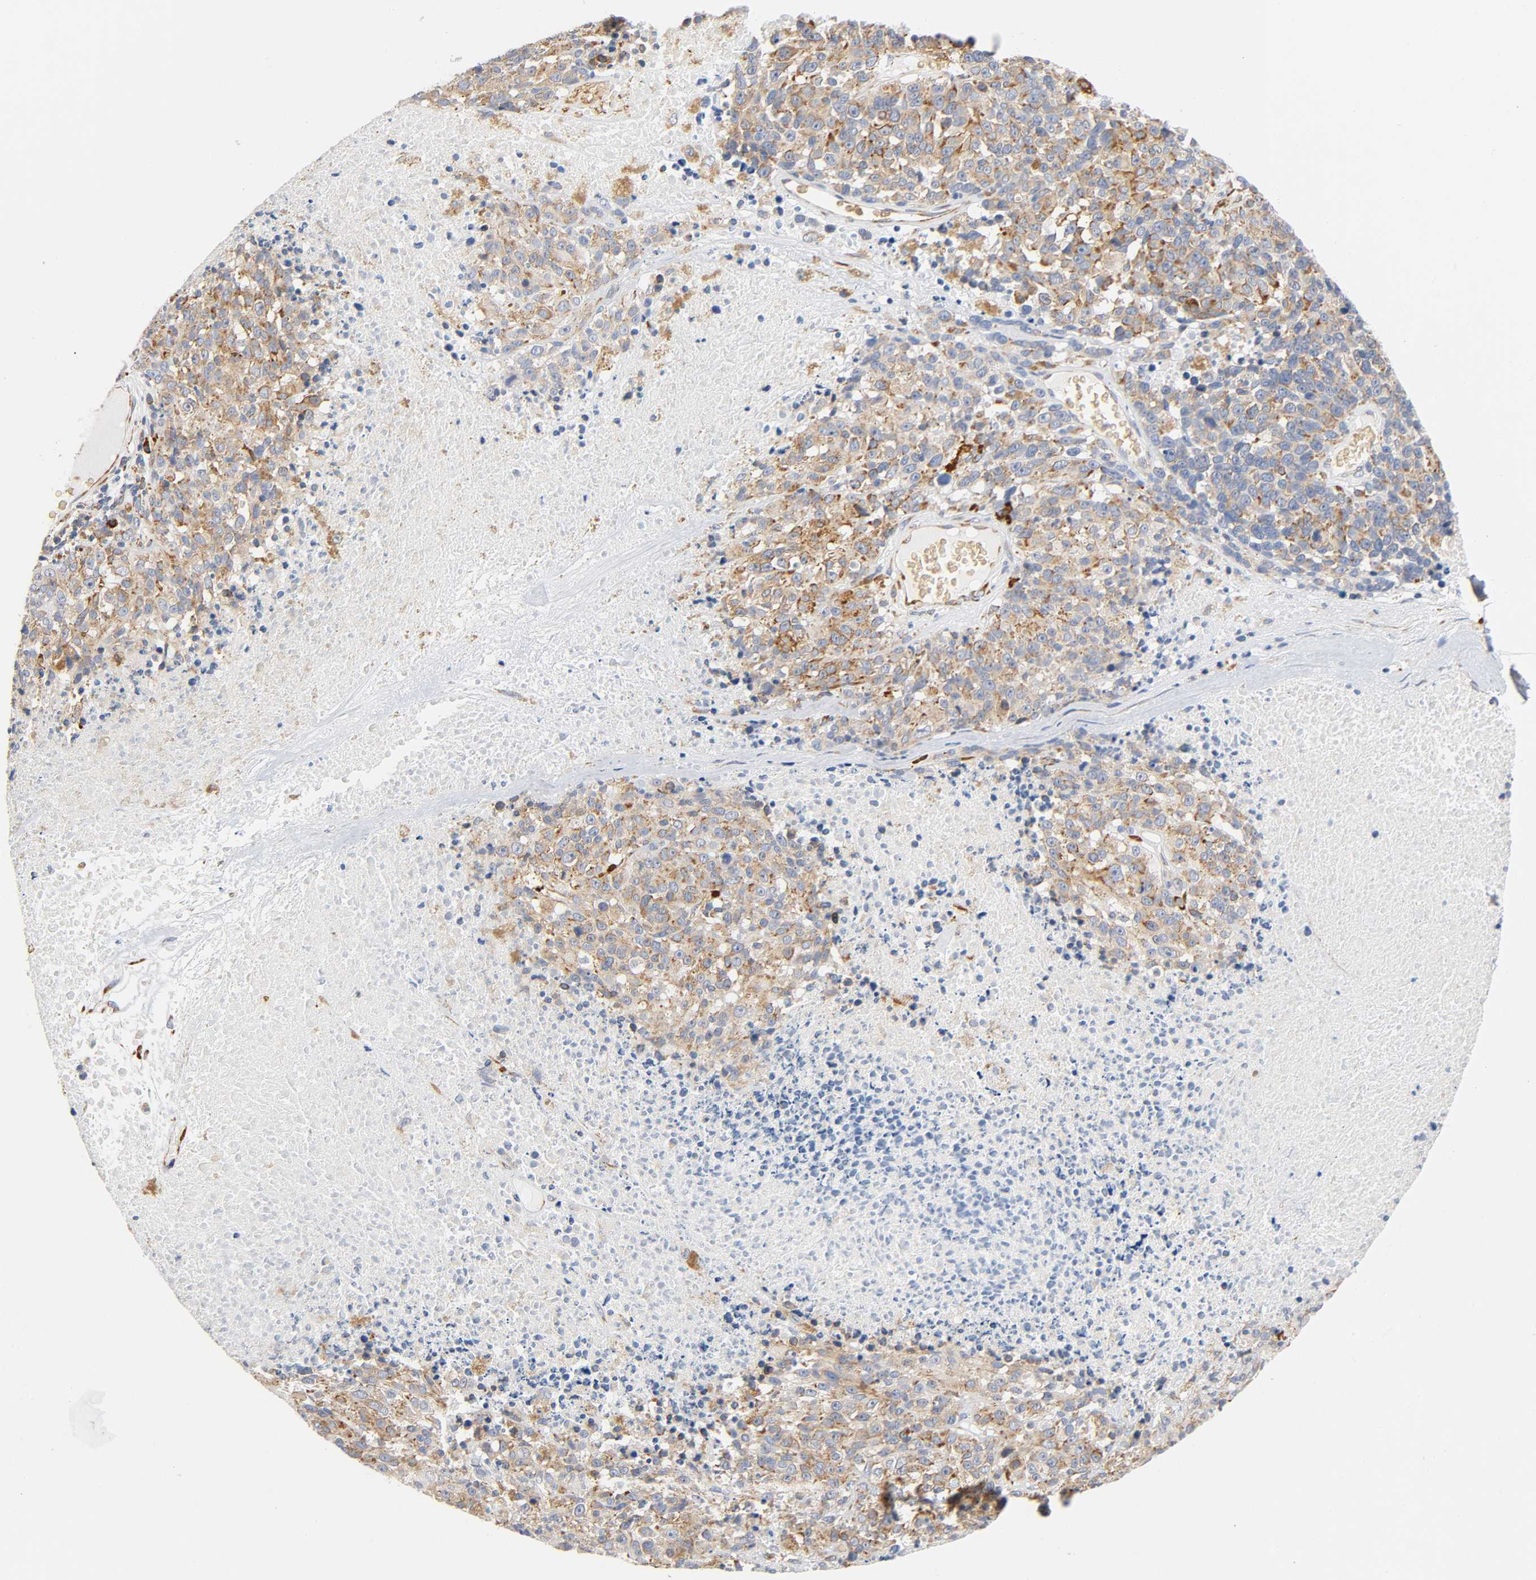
{"staining": {"intensity": "weak", "quantity": ">75%", "location": "cytoplasmic/membranous"}, "tissue": "melanoma", "cell_type": "Tumor cells", "image_type": "cancer", "snomed": [{"axis": "morphology", "description": "Malignant melanoma, Metastatic site"}, {"axis": "topography", "description": "Cerebral cortex"}], "caption": "IHC micrograph of melanoma stained for a protein (brown), which demonstrates low levels of weak cytoplasmic/membranous expression in approximately >75% of tumor cells.", "gene": "UCKL1", "patient": {"sex": "female", "age": 52}}